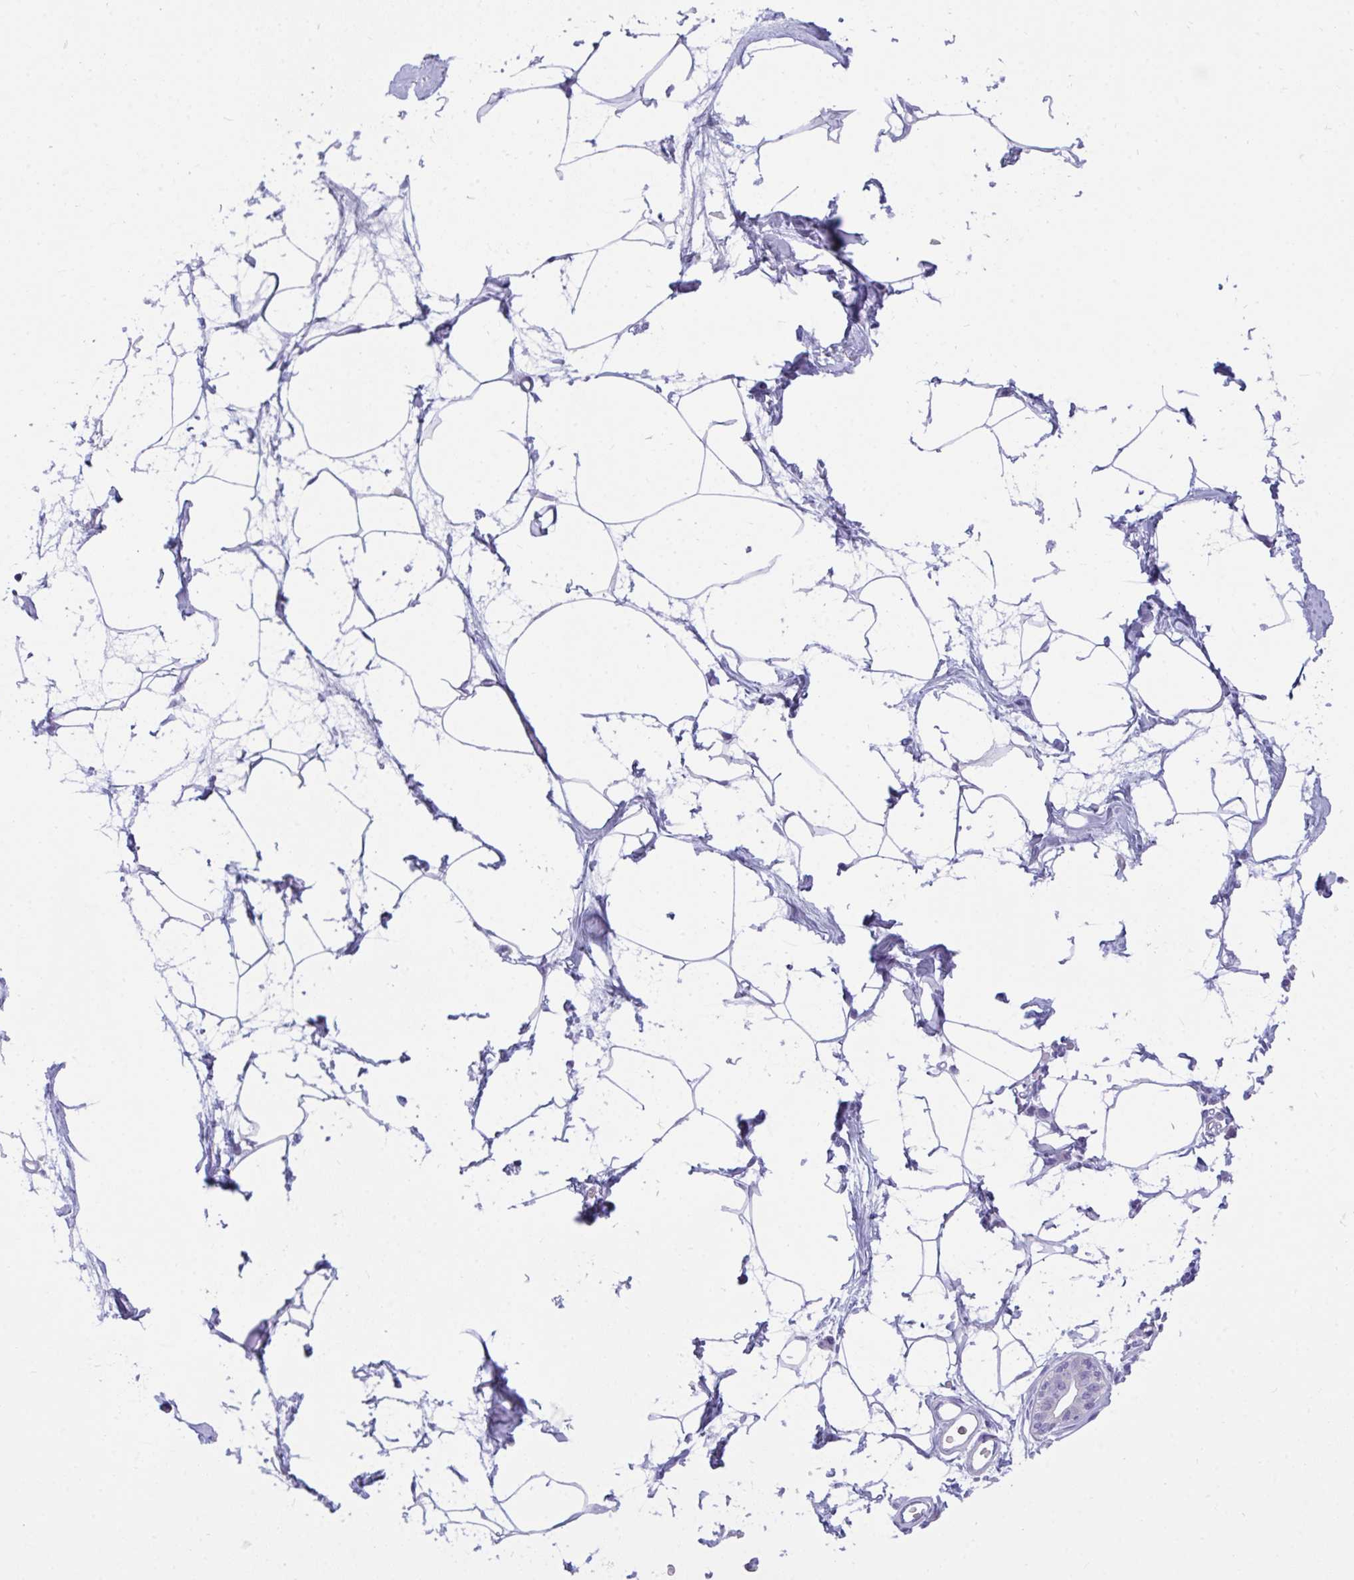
{"staining": {"intensity": "negative", "quantity": "none", "location": "none"}, "tissue": "breast", "cell_type": "Adipocytes", "image_type": "normal", "snomed": [{"axis": "morphology", "description": "Normal tissue, NOS"}, {"axis": "topography", "description": "Breast"}], "caption": "Normal breast was stained to show a protein in brown. There is no significant expression in adipocytes. (DAB (3,3'-diaminobenzidine) immunohistochemistry (IHC) with hematoxylin counter stain).", "gene": "SEMA6B", "patient": {"sex": "female", "age": 45}}